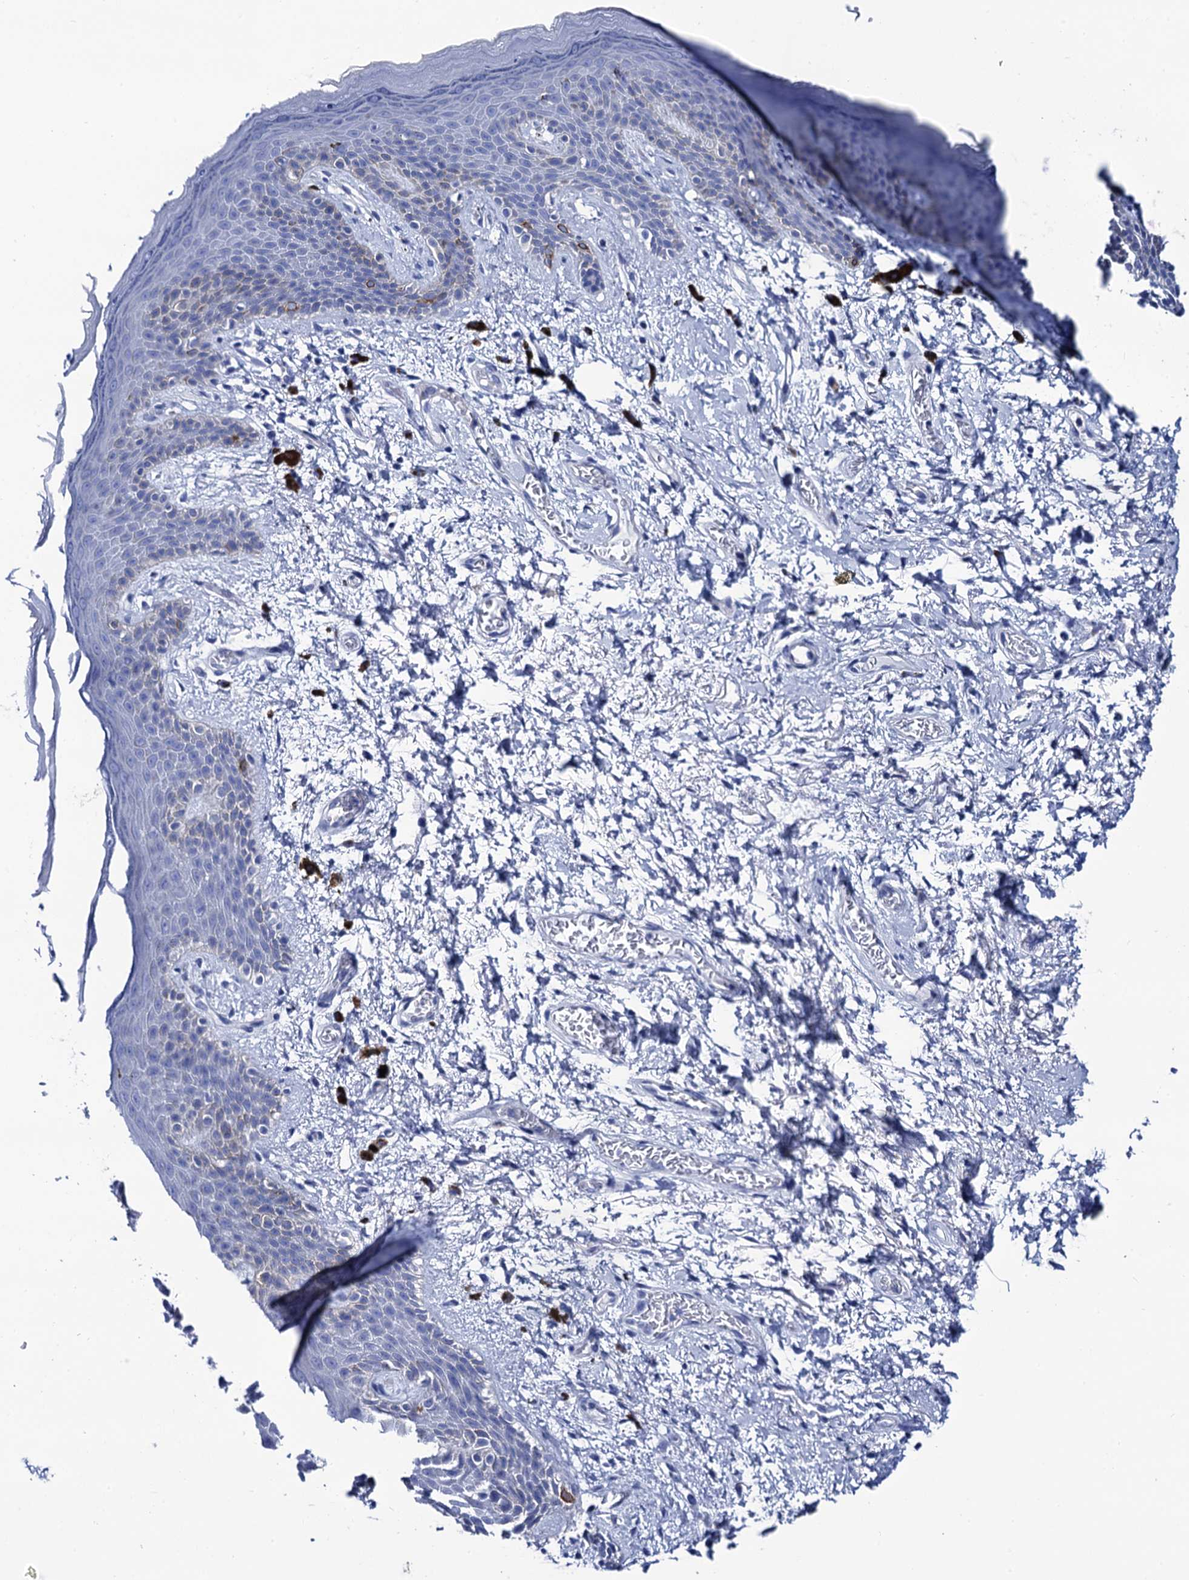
{"staining": {"intensity": "negative", "quantity": "none", "location": "none"}, "tissue": "skin", "cell_type": "Epidermal cells", "image_type": "normal", "snomed": [{"axis": "morphology", "description": "Normal tissue, NOS"}, {"axis": "topography", "description": "Anal"}], "caption": "Epidermal cells show no significant staining in unremarkable skin. (DAB immunohistochemistry (IHC) visualized using brightfield microscopy, high magnification).", "gene": "RAB3IP", "patient": {"sex": "female", "age": 46}}